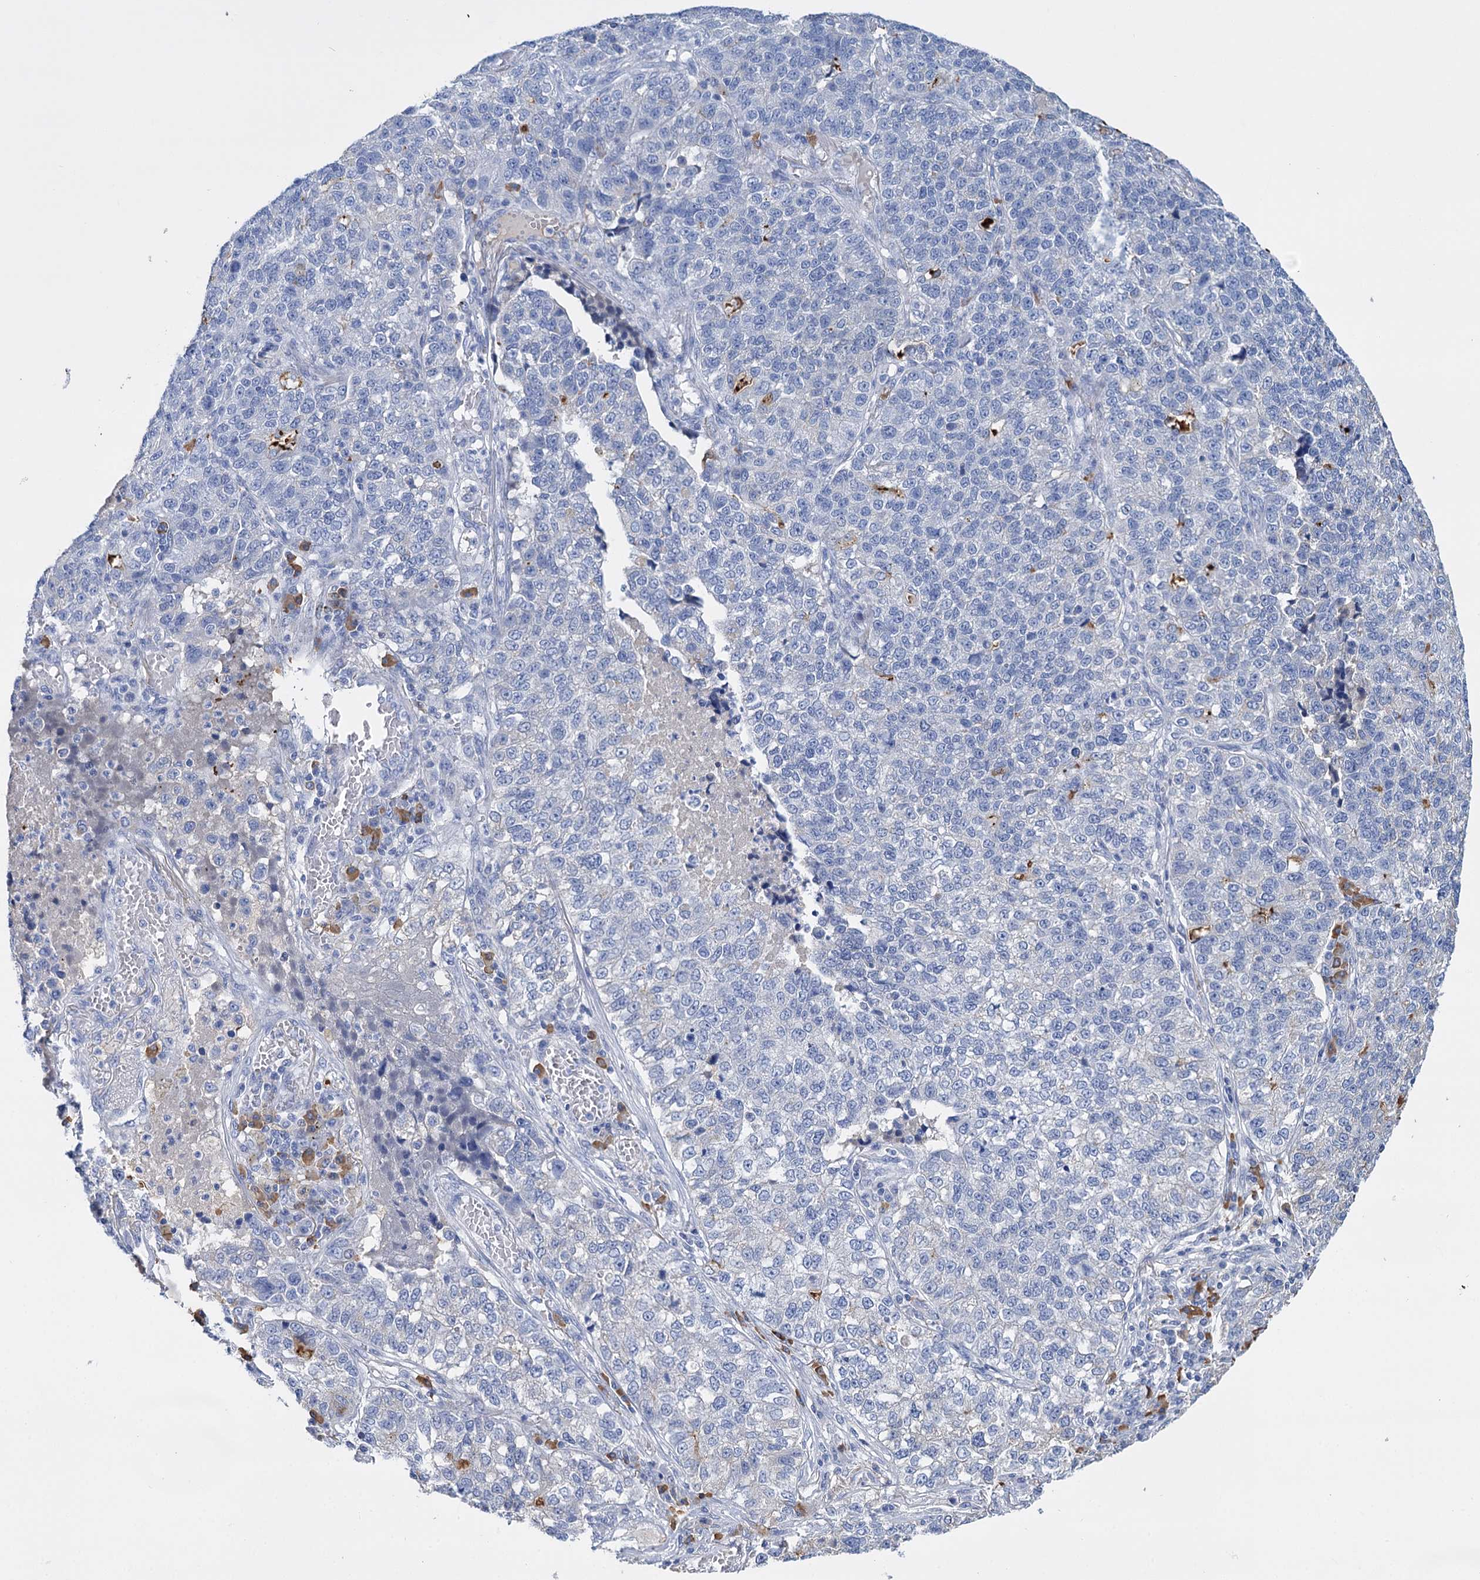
{"staining": {"intensity": "negative", "quantity": "none", "location": "none"}, "tissue": "lung cancer", "cell_type": "Tumor cells", "image_type": "cancer", "snomed": [{"axis": "morphology", "description": "Adenocarcinoma, NOS"}, {"axis": "topography", "description": "Lung"}], "caption": "Immunohistochemistry (IHC) of adenocarcinoma (lung) displays no staining in tumor cells.", "gene": "FBXW12", "patient": {"sex": "male", "age": 49}}